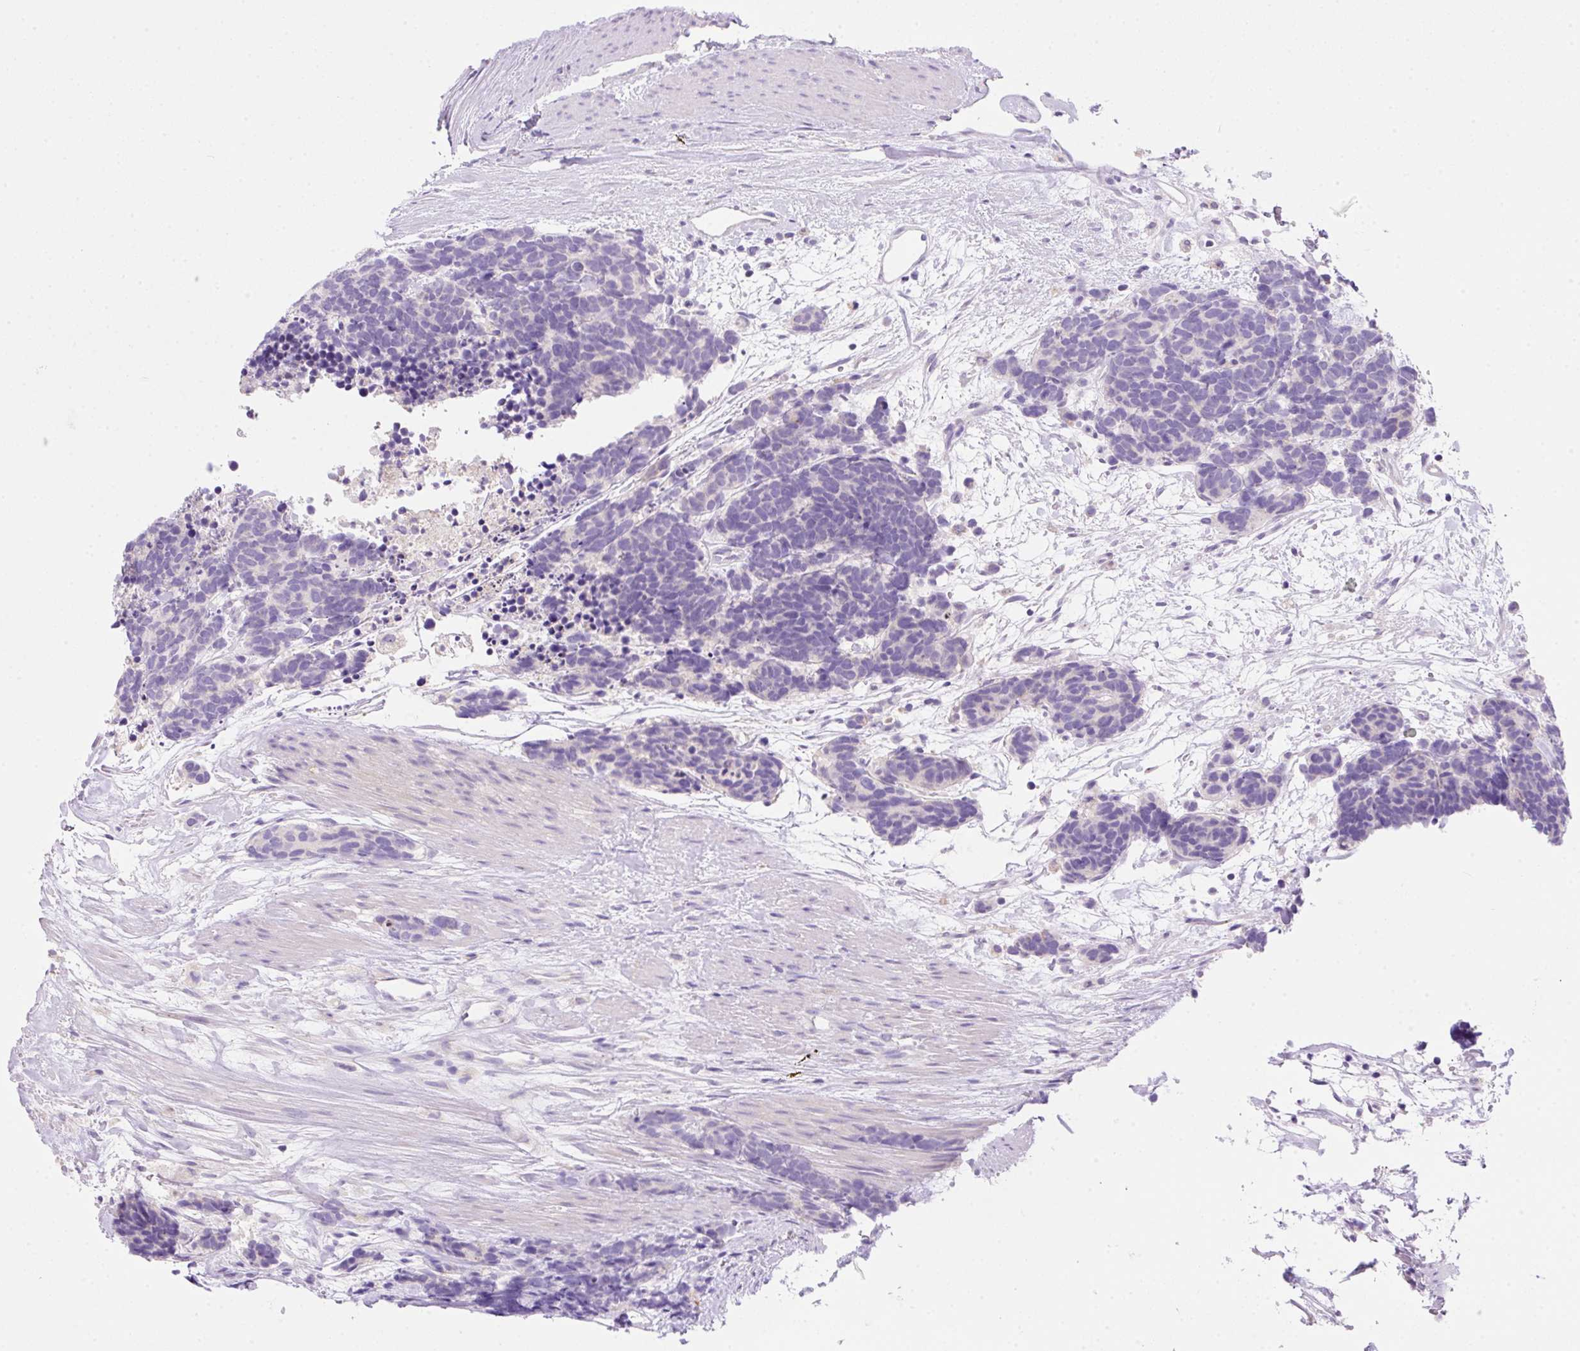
{"staining": {"intensity": "negative", "quantity": "none", "location": "none"}, "tissue": "carcinoid", "cell_type": "Tumor cells", "image_type": "cancer", "snomed": [{"axis": "morphology", "description": "Carcinoma, NOS"}, {"axis": "morphology", "description": "Carcinoid, malignant, NOS"}, {"axis": "topography", "description": "Prostate"}], "caption": "Immunohistochemical staining of carcinoid reveals no significant expression in tumor cells.", "gene": "NDST3", "patient": {"sex": "male", "age": 57}}